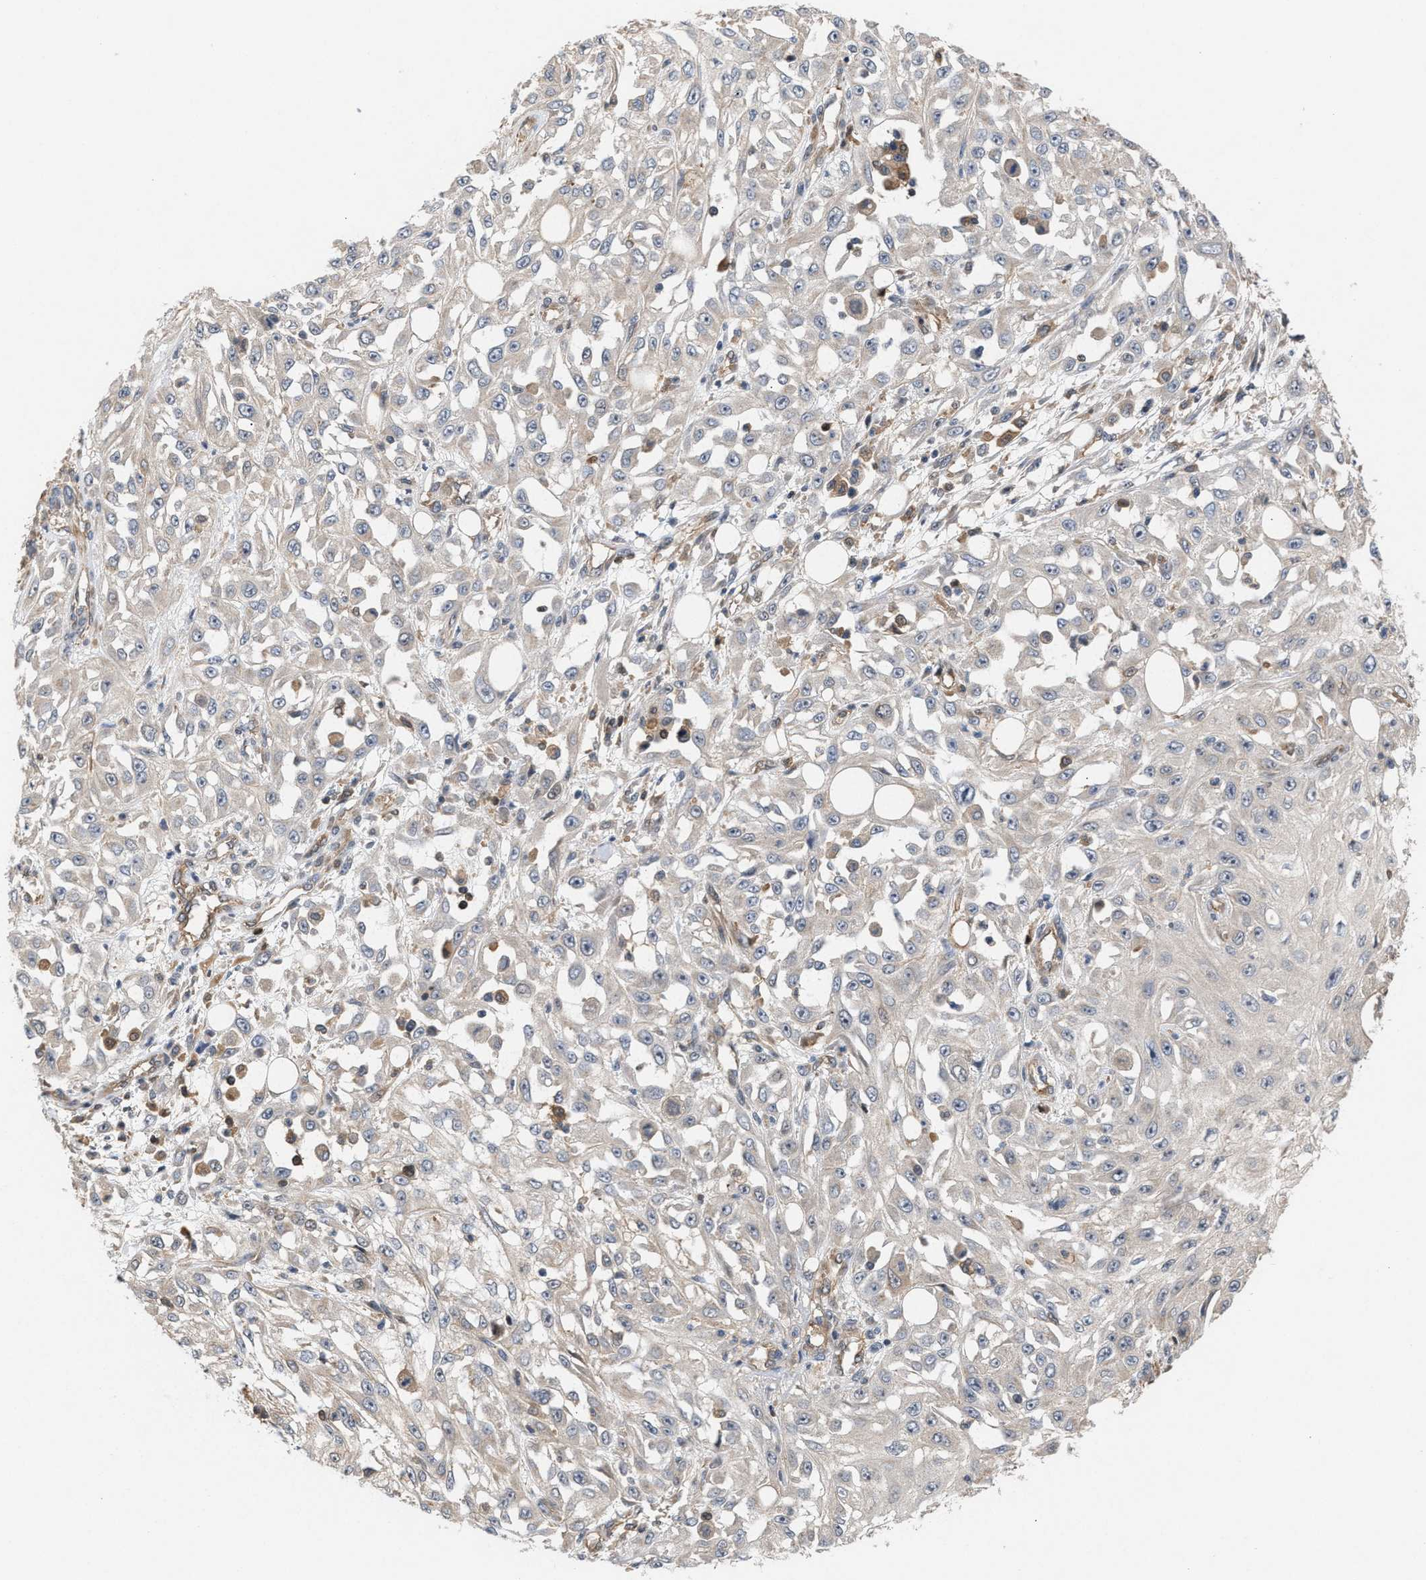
{"staining": {"intensity": "negative", "quantity": "none", "location": "none"}, "tissue": "skin cancer", "cell_type": "Tumor cells", "image_type": "cancer", "snomed": [{"axis": "morphology", "description": "Squamous cell carcinoma, NOS"}, {"axis": "morphology", "description": "Squamous cell carcinoma, metastatic, NOS"}, {"axis": "topography", "description": "Skin"}, {"axis": "topography", "description": "Lymph node"}], "caption": "There is no significant staining in tumor cells of skin cancer.", "gene": "GLOD4", "patient": {"sex": "male", "age": 75}}